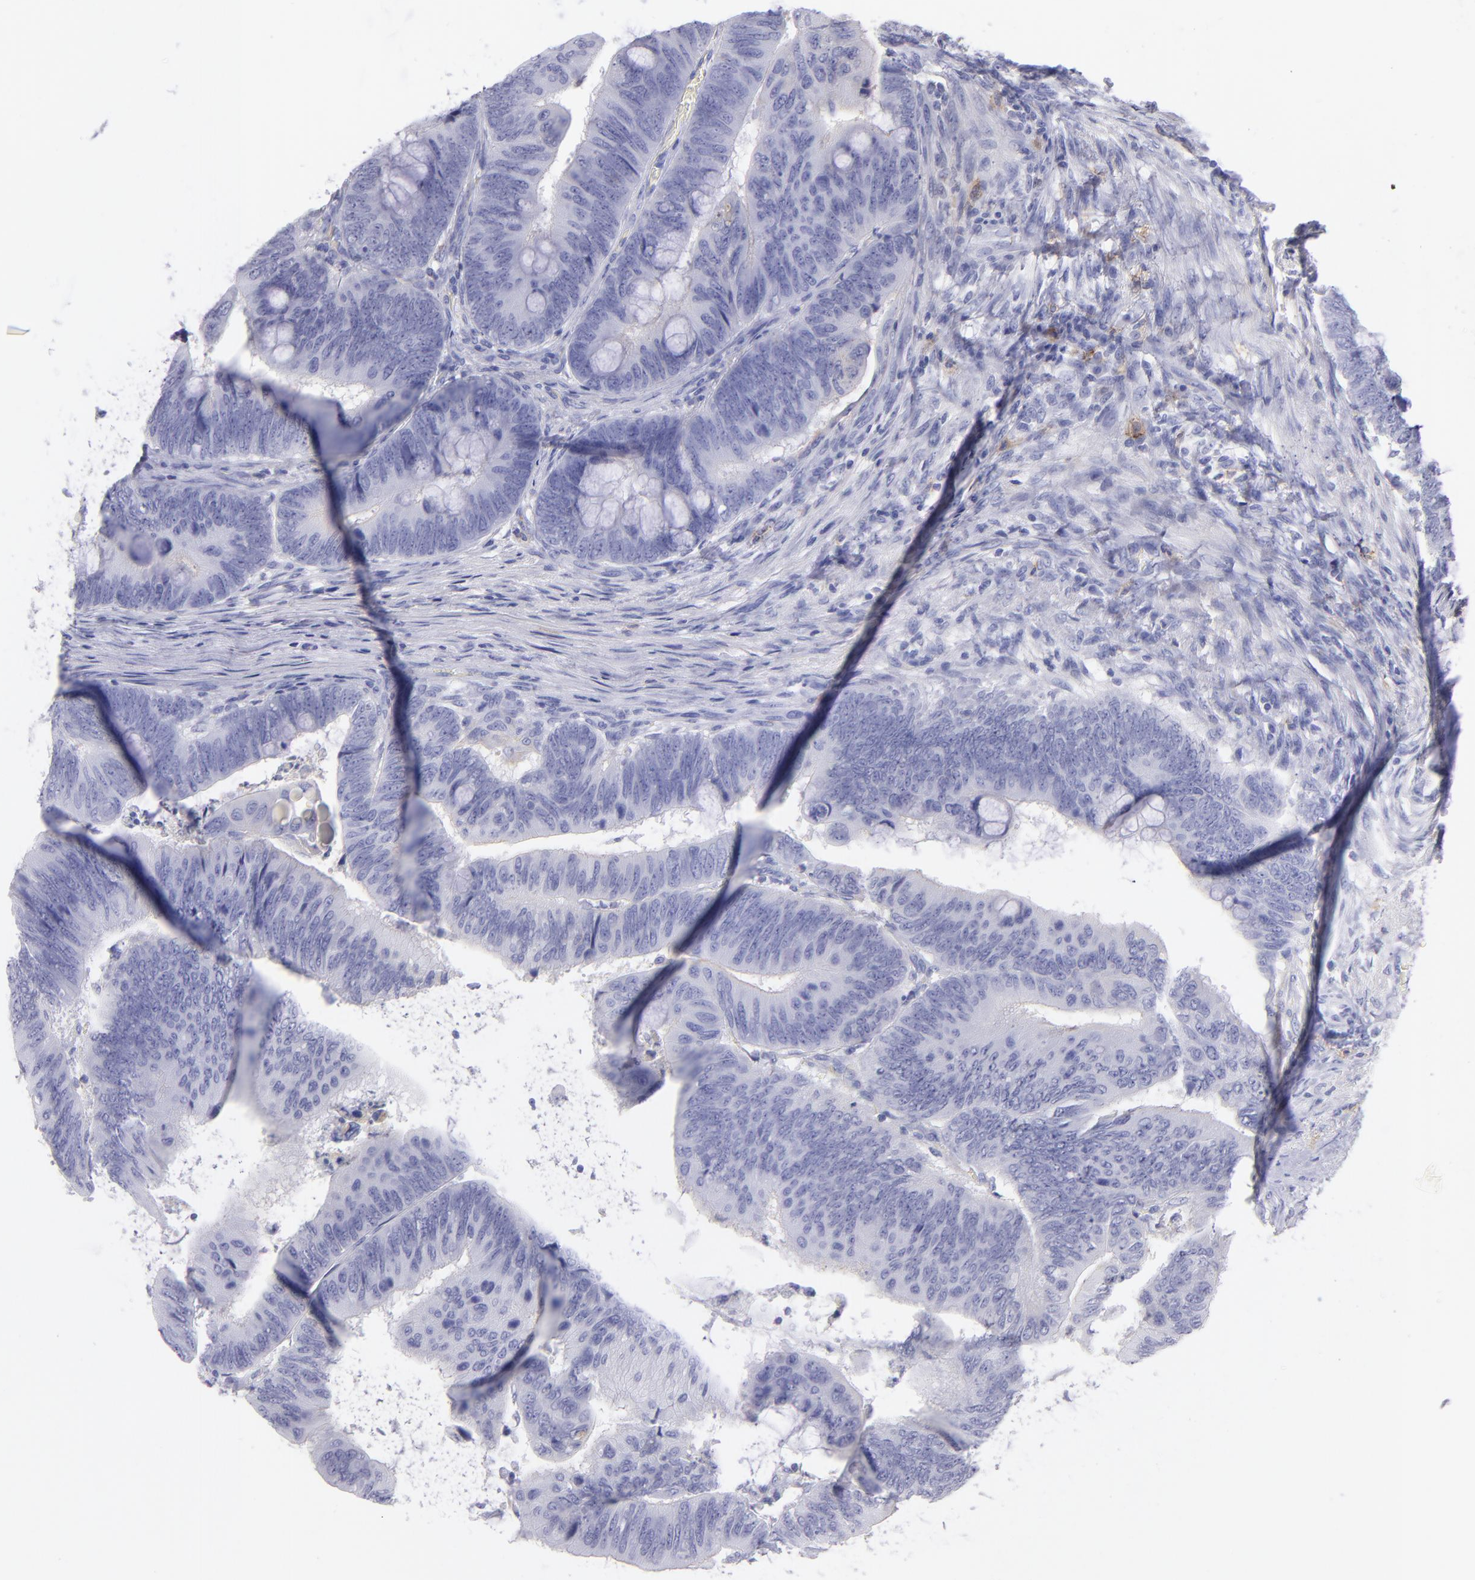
{"staining": {"intensity": "negative", "quantity": "none", "location": "none"}, "tissue": "colorectal cancer", "cell_type": "Tumor cells", "image_type": "cancer", "snomed": [{"axis": "morphology", "description": "Normal tissue, NOS"}, {"axis": "morphology", "description": "Adenocarcinoma, NOS"}, {"axis": "topography", "description": "Rectum"}], "caption": "Immunohistochemistry (IHC) of adenocarcinoma (colorectal) exhibits no expression in tumor cells. (DAB IHC with hematoxylin counter stain).", "gene": "CD82", "patient": {"sex": "male", "age": 92}}